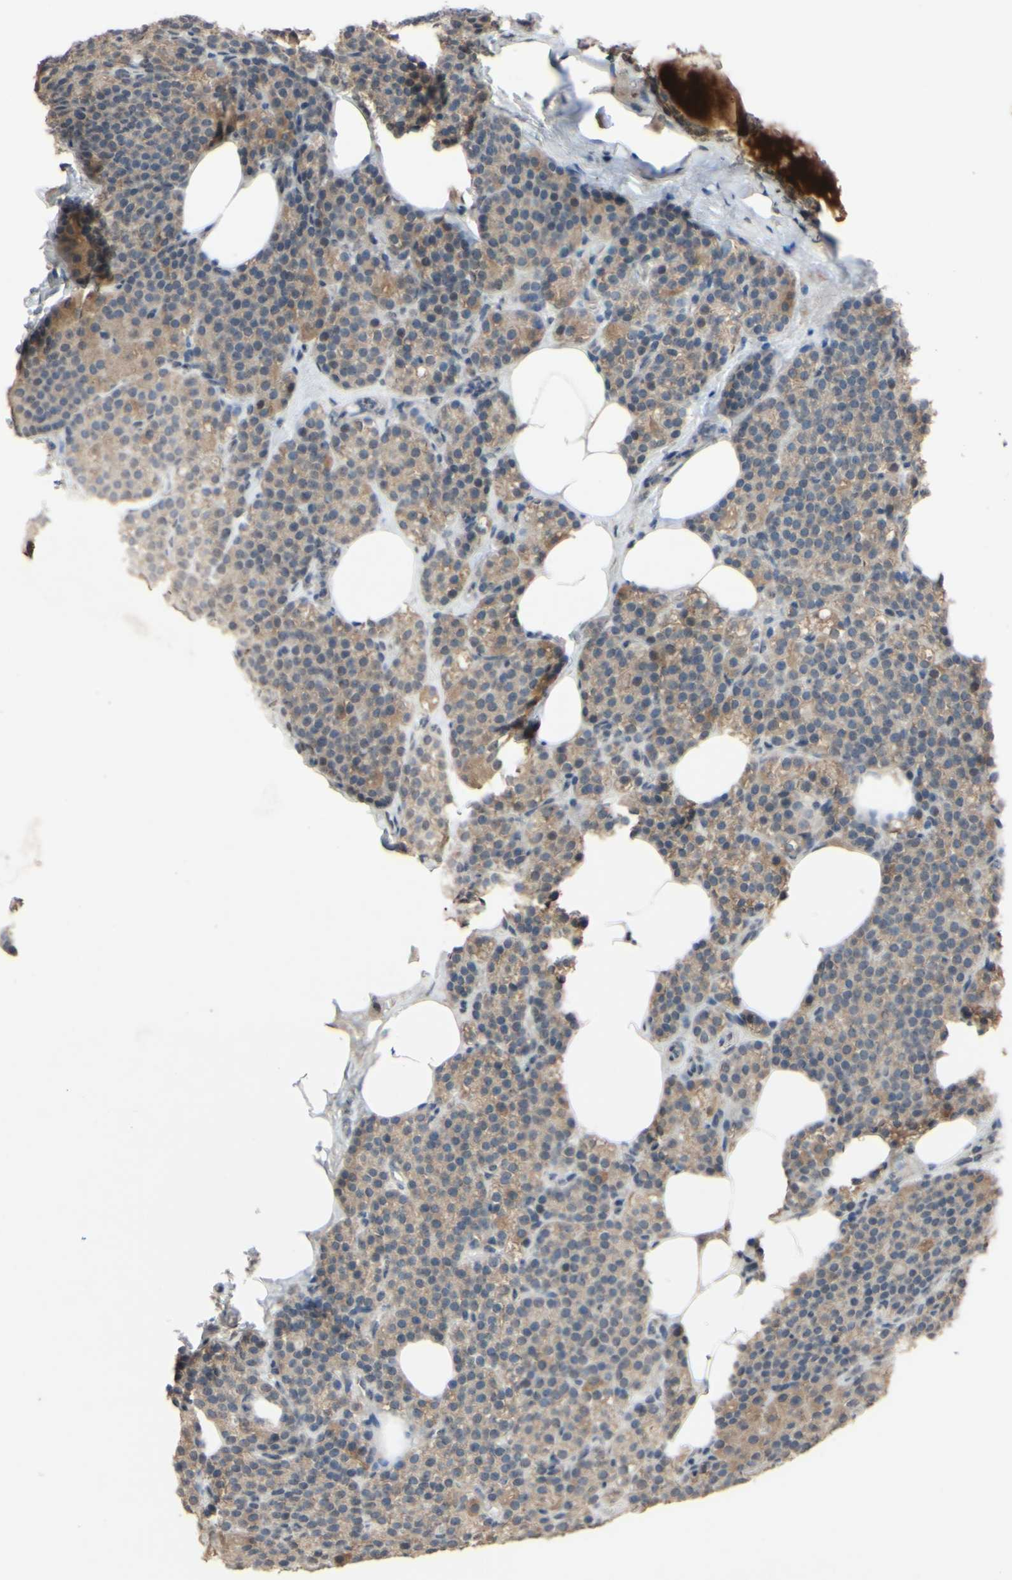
{"staining": {"intensity": "moderate", "quantity": ">75%", "location": "cytoplasmic/membranous"}, "tissue": "parathyroid gland", "cell_type": "Glandular cells", "image_type": "normal", "snomed": [{"axis": "morphology", "description": "Normal tissue, NOS"}, {"axis": "topography", "description": "Parathyroid gland"}], "caption": "Protein expression analysis of unremarkable parathyroid gland displays moderate cytoplasmic/membranous positivity in approximately >75% of glandular cells. The staining was performed using DAB (3,3'-diaminobenzidine), with brown indicating positive protein expression. Nuclei are stained blue with hematoxylin.", "gene": "CDCP1", "patient": {"sex": "female", "age": 57}}